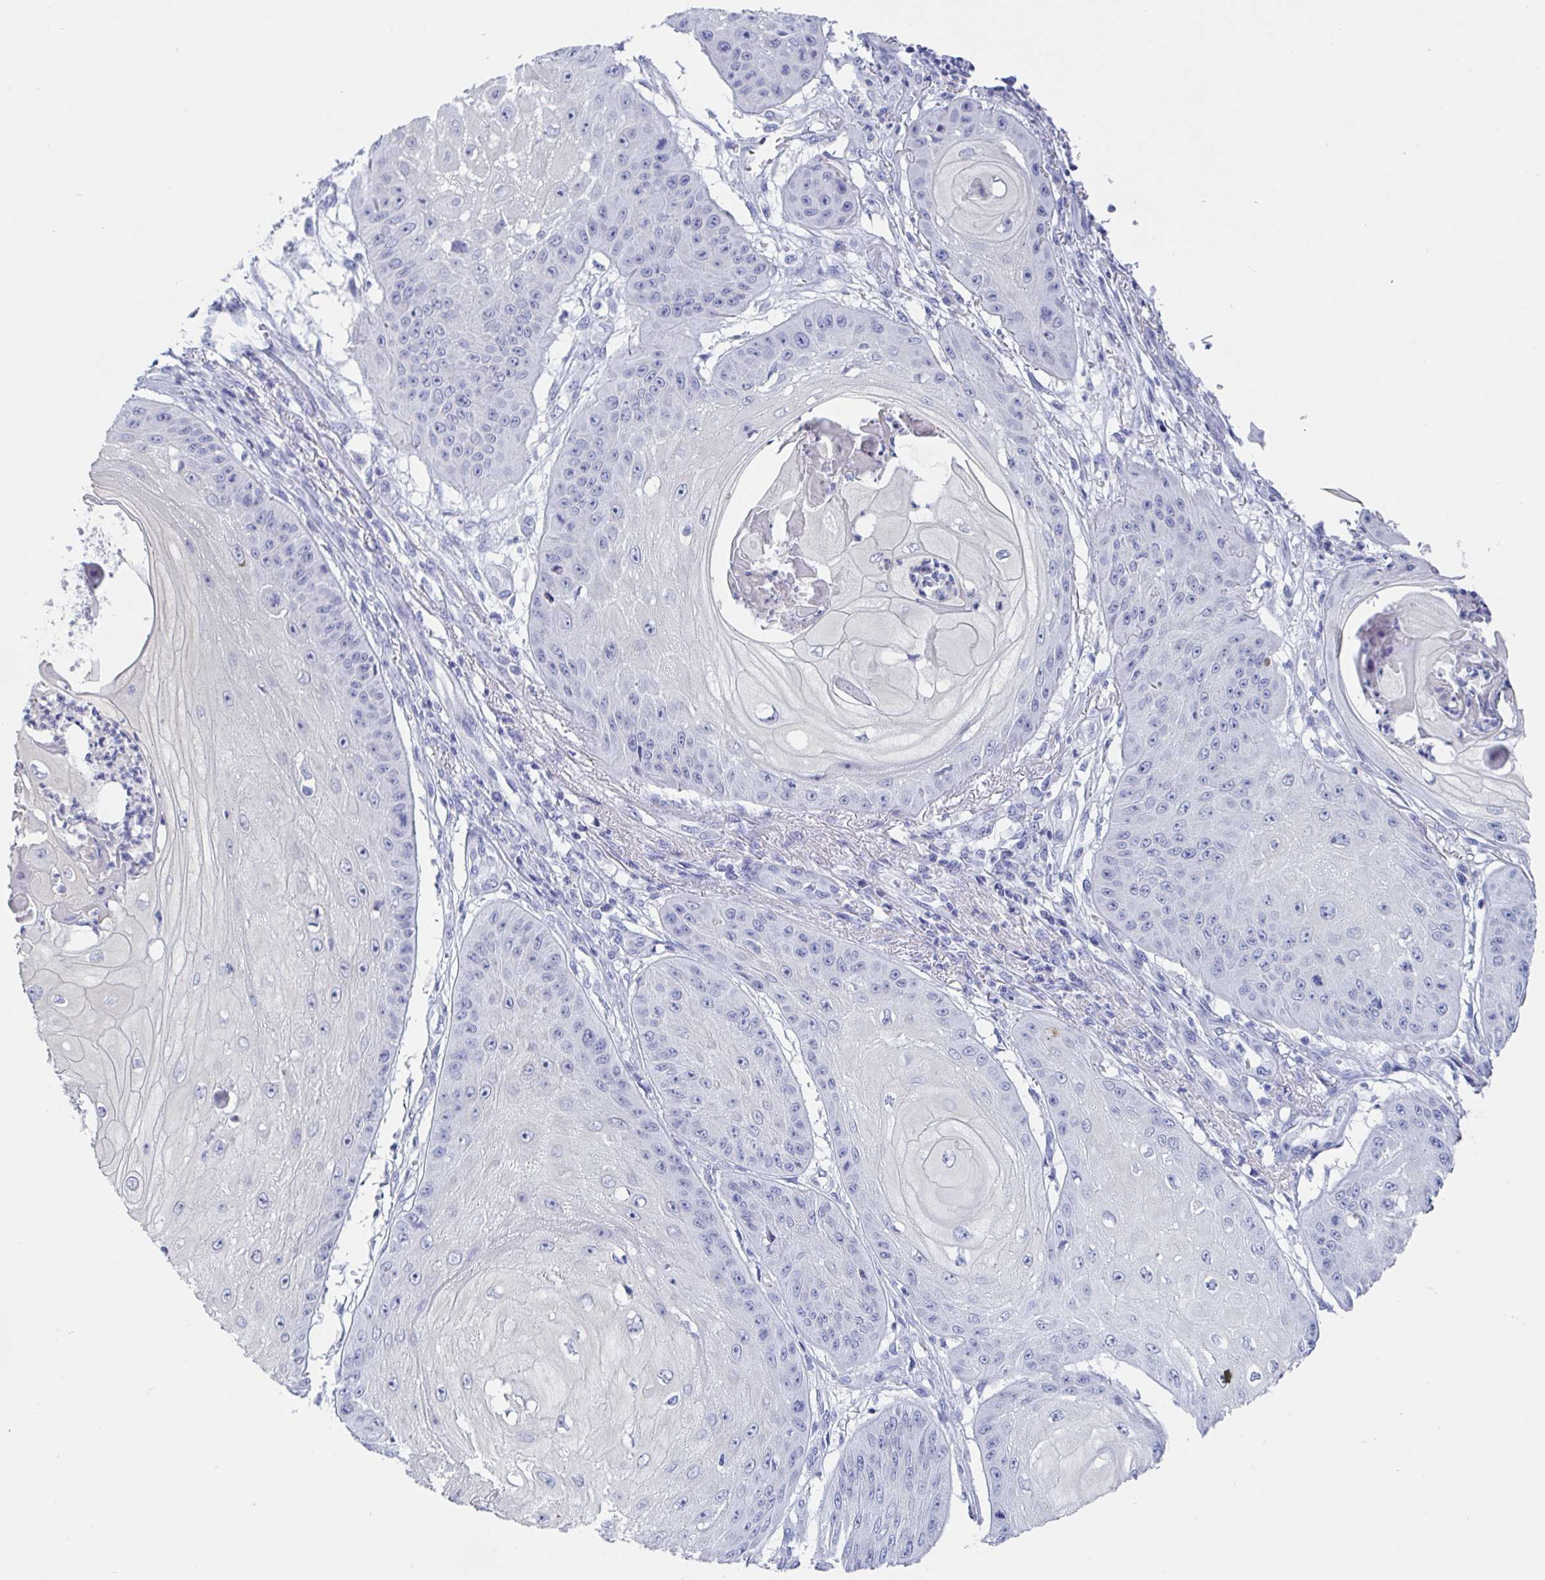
{"staining": {"intensity": "negative", "quantity": "none", "location": "none"}, "tissue": "skin cancer", "cell_type": "Tumor cells", "image_type": "cancer", "snomed": [{"axis": "morphology", "description": "Squamous cell carcinoma, NOS"}, {"axis": "topography", "description": "Skin"}], "caption": "DAB (3,3'-diaminobenzidine) immunohistochemical staining of skin cancer (squamous cell carcinoma) displays no significant expression in tumor cells.", "gene": "CDX4", "patient": {"sex": "male", "age": 70}}